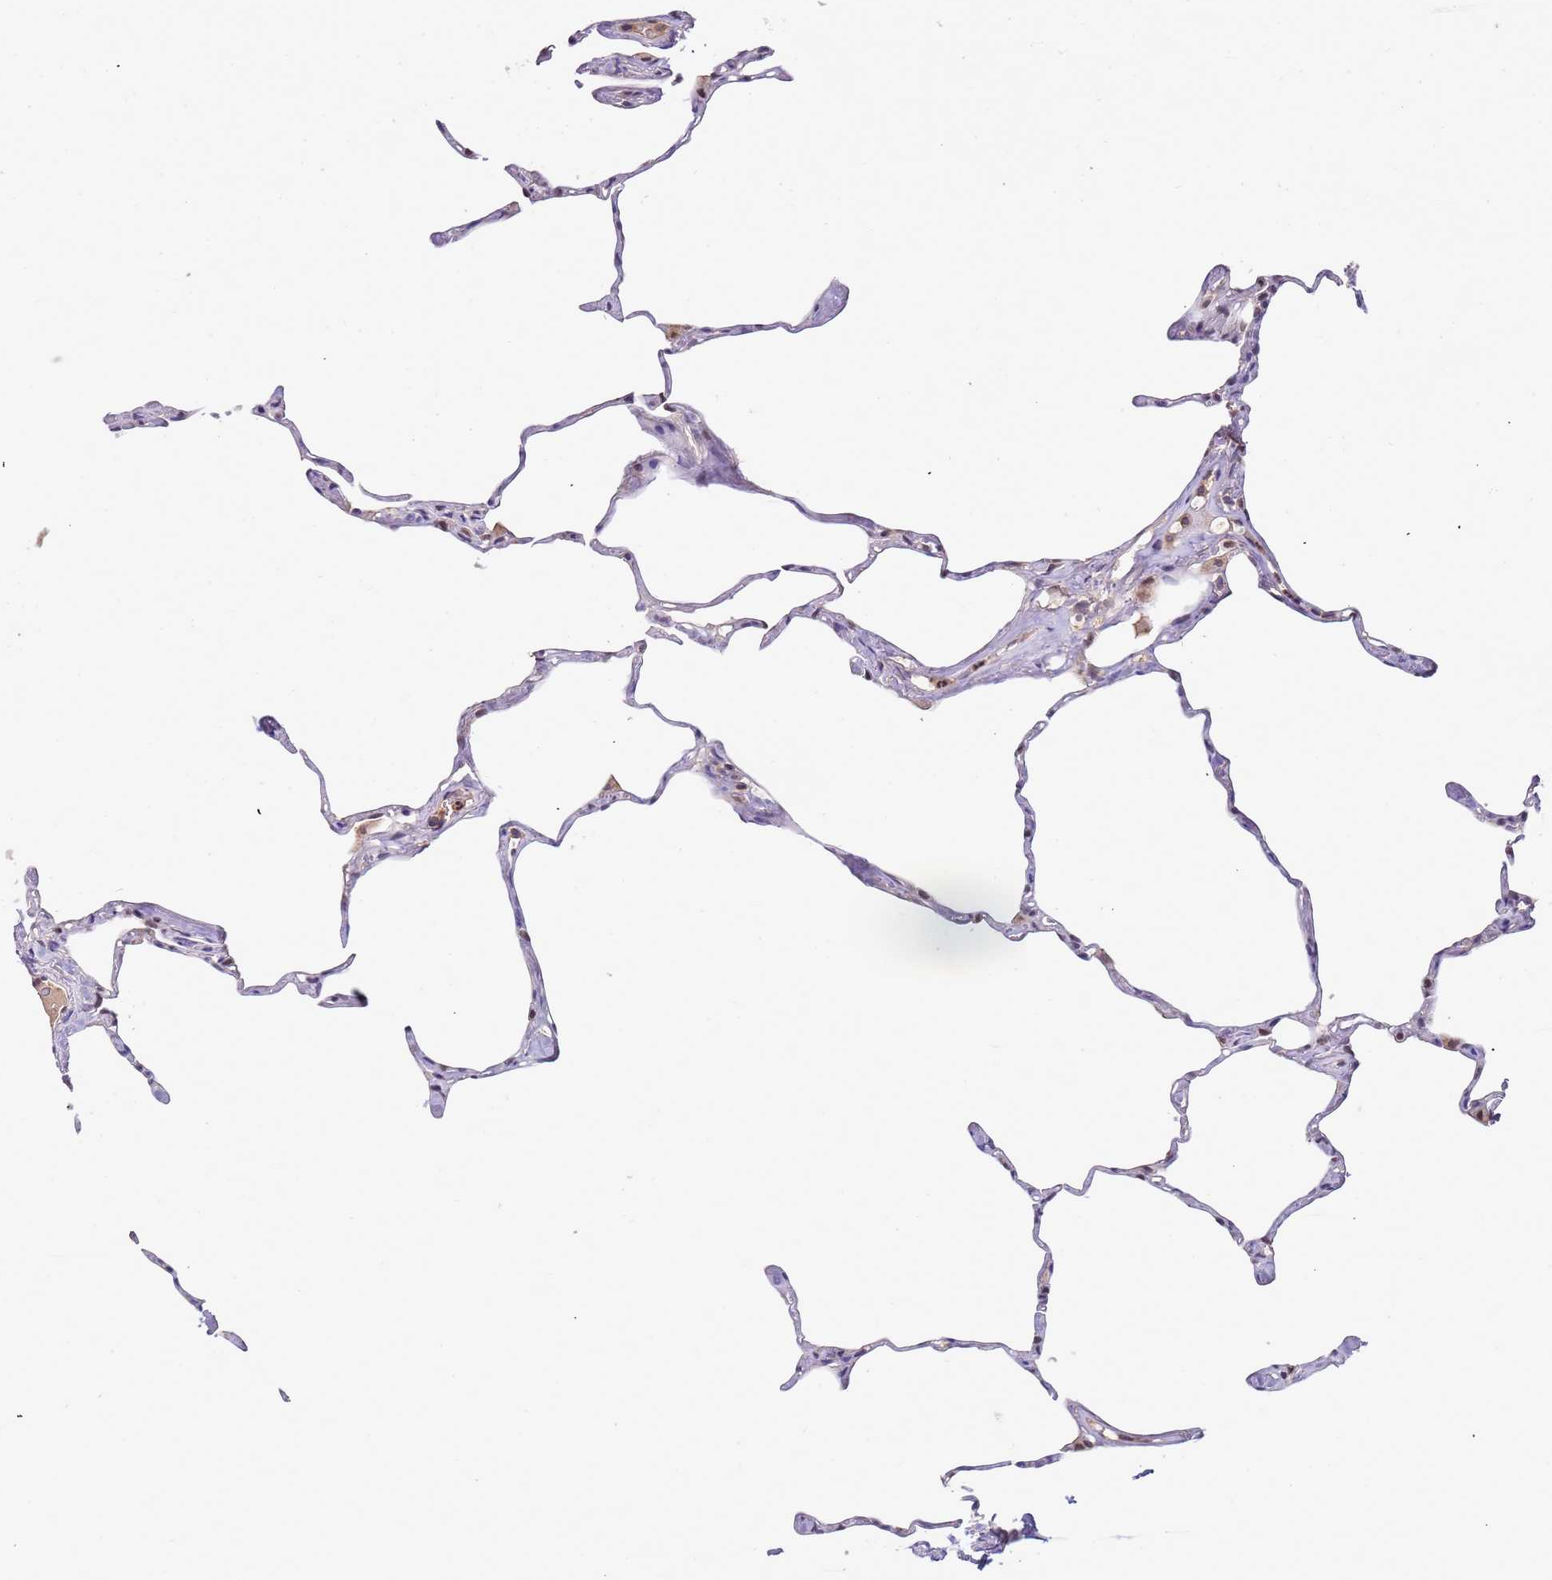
{"staining": {"intensity": "weak", "quantity": "25%-75%", "location": "nuclear"}, "tissue": "lung", "cell_type": "Alveolar cells", "image_type": "normal", "snomed": [{"axis": "morphology", "description": "Normal tissue, NOS"}, {"axis": "topography", "description": "Lung"}], "caption": "Protein staining displays weak nuclear expression in about 25%-75% of alveolar cells in normal lung. The staining was performed using DAB, with brown indicating positive protein expression. Nuclei are stained blue with hematoxylin.", "gene": "CD53", "patient": {"sex": "male", "age": 65}}